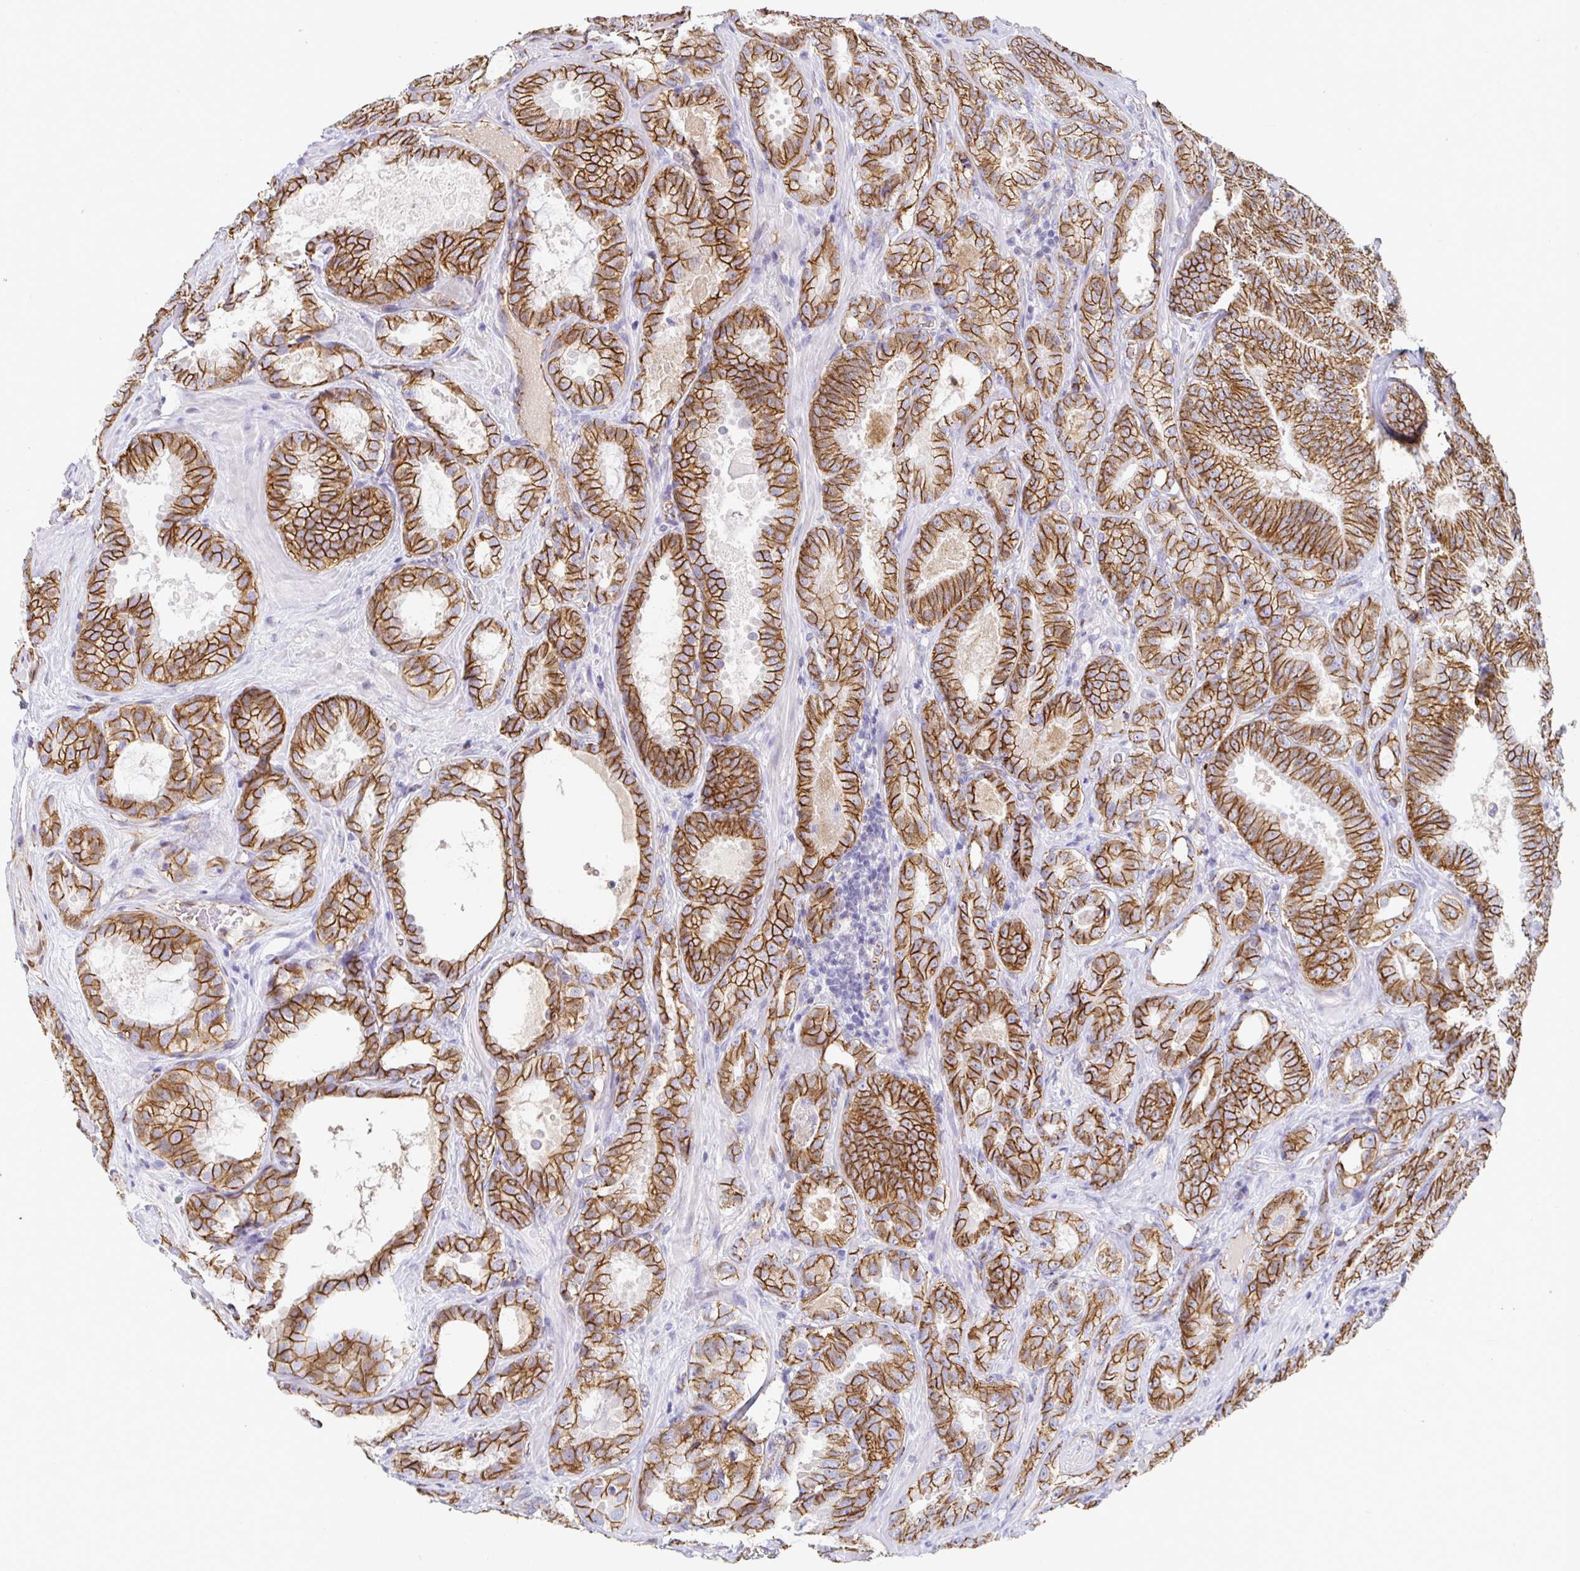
{"staining": {"intensity": "moderate", "quantity": ">75%", "location": "cytoplasmic/membranous"}, "tissue": "prostate cancer", "cell_type": "Tumor cells", "image_type": "cancer", "snomed": [{"axis": "morphology", "description": "Adenocarcinoma, High grade"}, {"axis": "topography", "description": "Prostate"}], "caption": "This image displays immunohistochemistry staining of prostate adenocarcinoma (high-grade), with medium moderate cytoplasmic/membranous expression in approximately >75% of tumor cells.", "gene": "PIWIL3", "patient": {"sex": "male", "age": 64}}